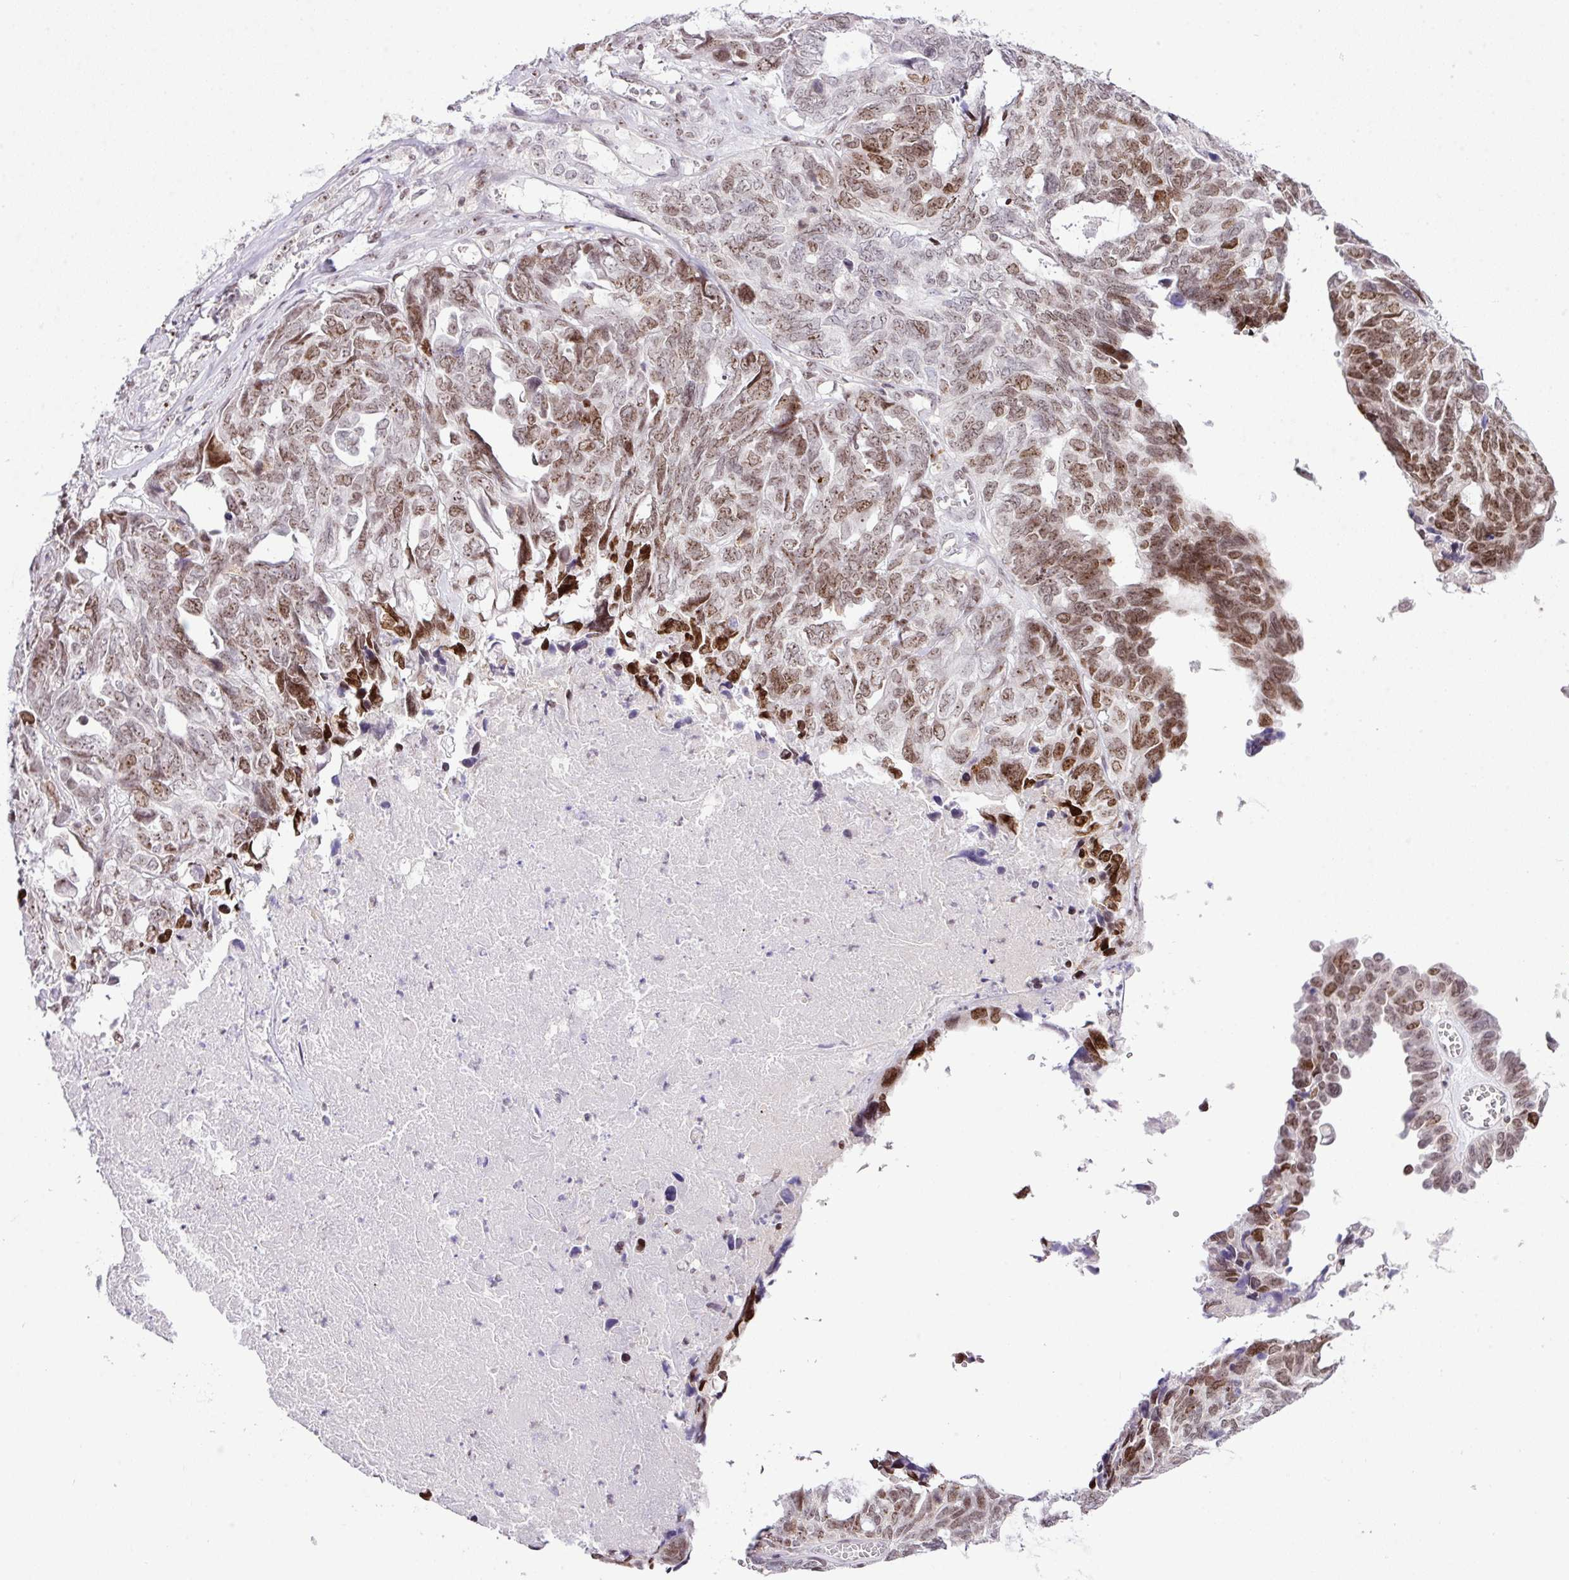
{"staining": {"intensity": "moderate", "quantity": ">75%", "location": "nuclear"}, "tissue": "ovarian cancer", "cell_type": "Tumor cells", "image_type": "cancer", "snomed": [{"axis": "morphology", "description": "Cystadenocarcinoma, serous, NOS"}, {"axis": "topography", "description": "Ovary"}], "caption": "Immunohistochemical staining of ovarian cancer reveals moderate nuclear protein staining in approximately >75% of tumor cells.", "gene": "CCDC137", "patient": {"sex": "female", "age": 79}}